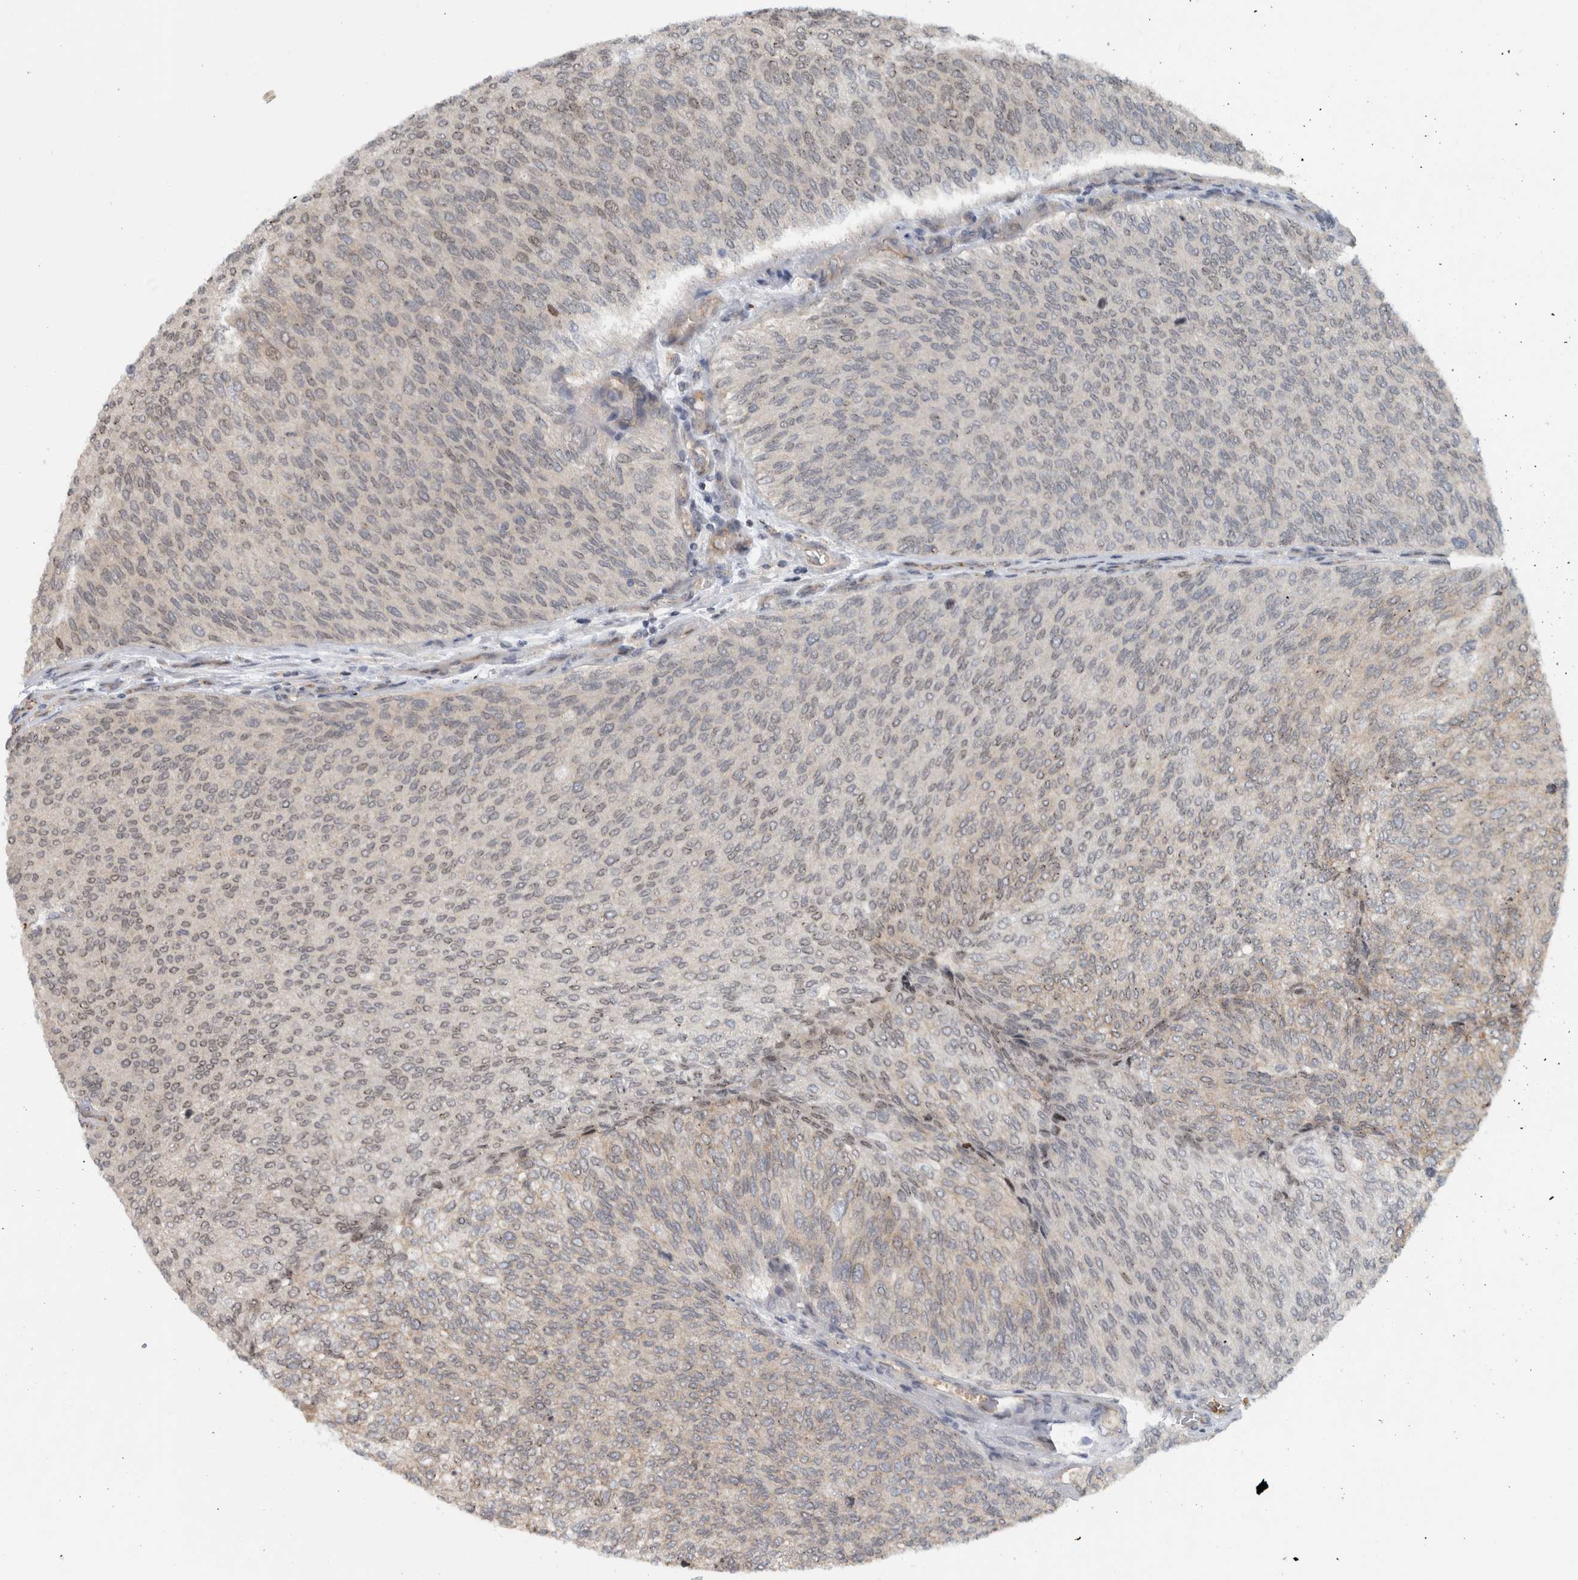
{"staining": {"intensity": "weak", "quantity": "25%-75%", "location": "cytoplasmic/membranous,nuclear"}, "tissue": "urothelial cancer", "cell_type": "Tumor cells", "image_type": "cancer", "snomed": [{"axis": "morphology", "description": "Urothelial carcinoma, Low grade"}, {"axis": "topography", "description": "Urinary bladder"}], "caption": "The immunohistochemical stain labels weak cytoplasmic/membranous and nuclear staining in tumor cells of urothelial cancer tissue.", "gene": "MSL1", "patient": {"sex": "female", "age": 79}}